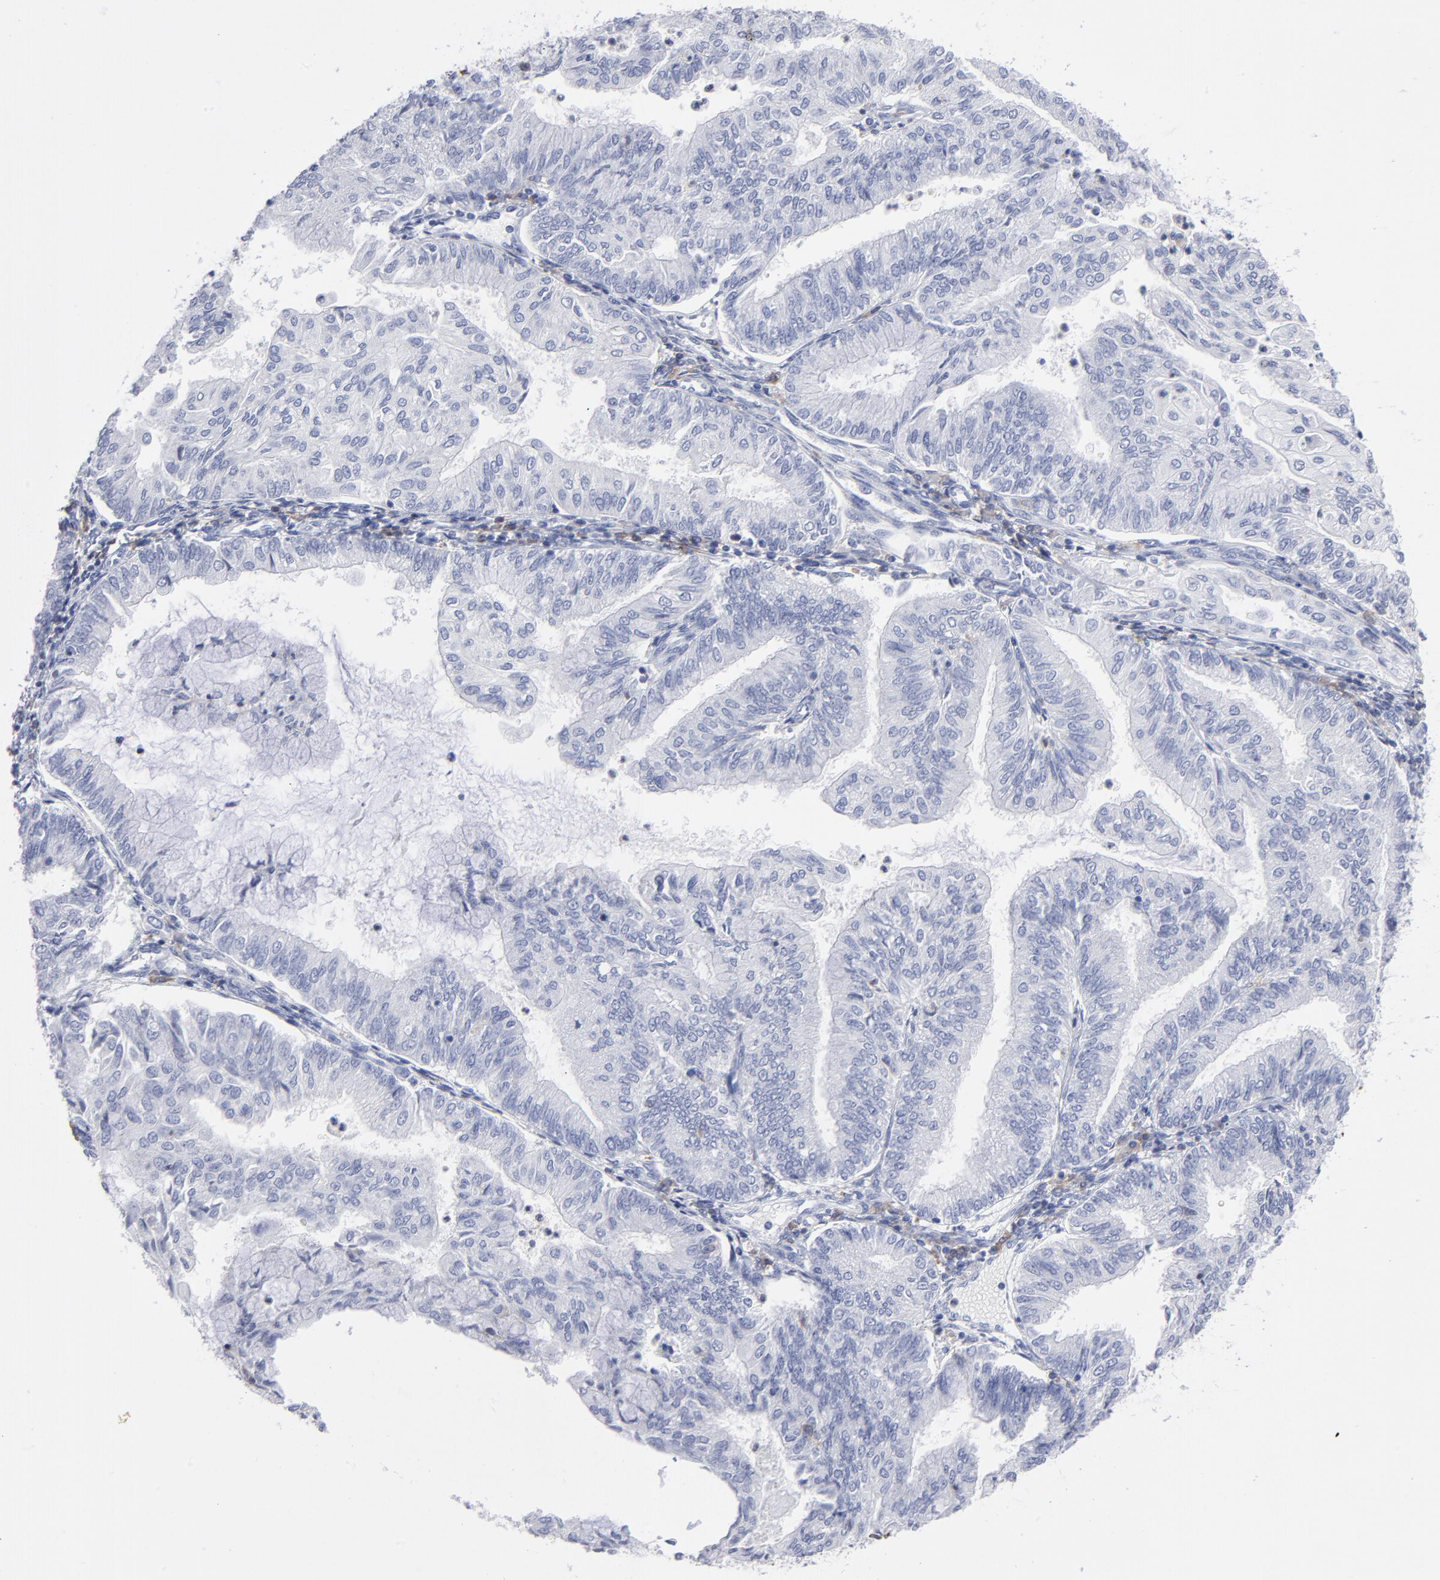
{"staining": {"intensity": "negative", "quantity": "none", "location": "none"}, "tissue": "endometrial cancer", "cell_type": "Tumor cells", "image_type": "cancer", "snomed": [{"axis": "morphology", "description": "Adenocarcinoma, NOS"}, {"axis": "topography", "description": "Endometrium"}], "caption": "A micrograph of endometrial adenocarcinoma stained for a protein reveals no brown staining in tumor cells.", "gene": "LAT2", "patient": {"sex": "female", "age": 59}}